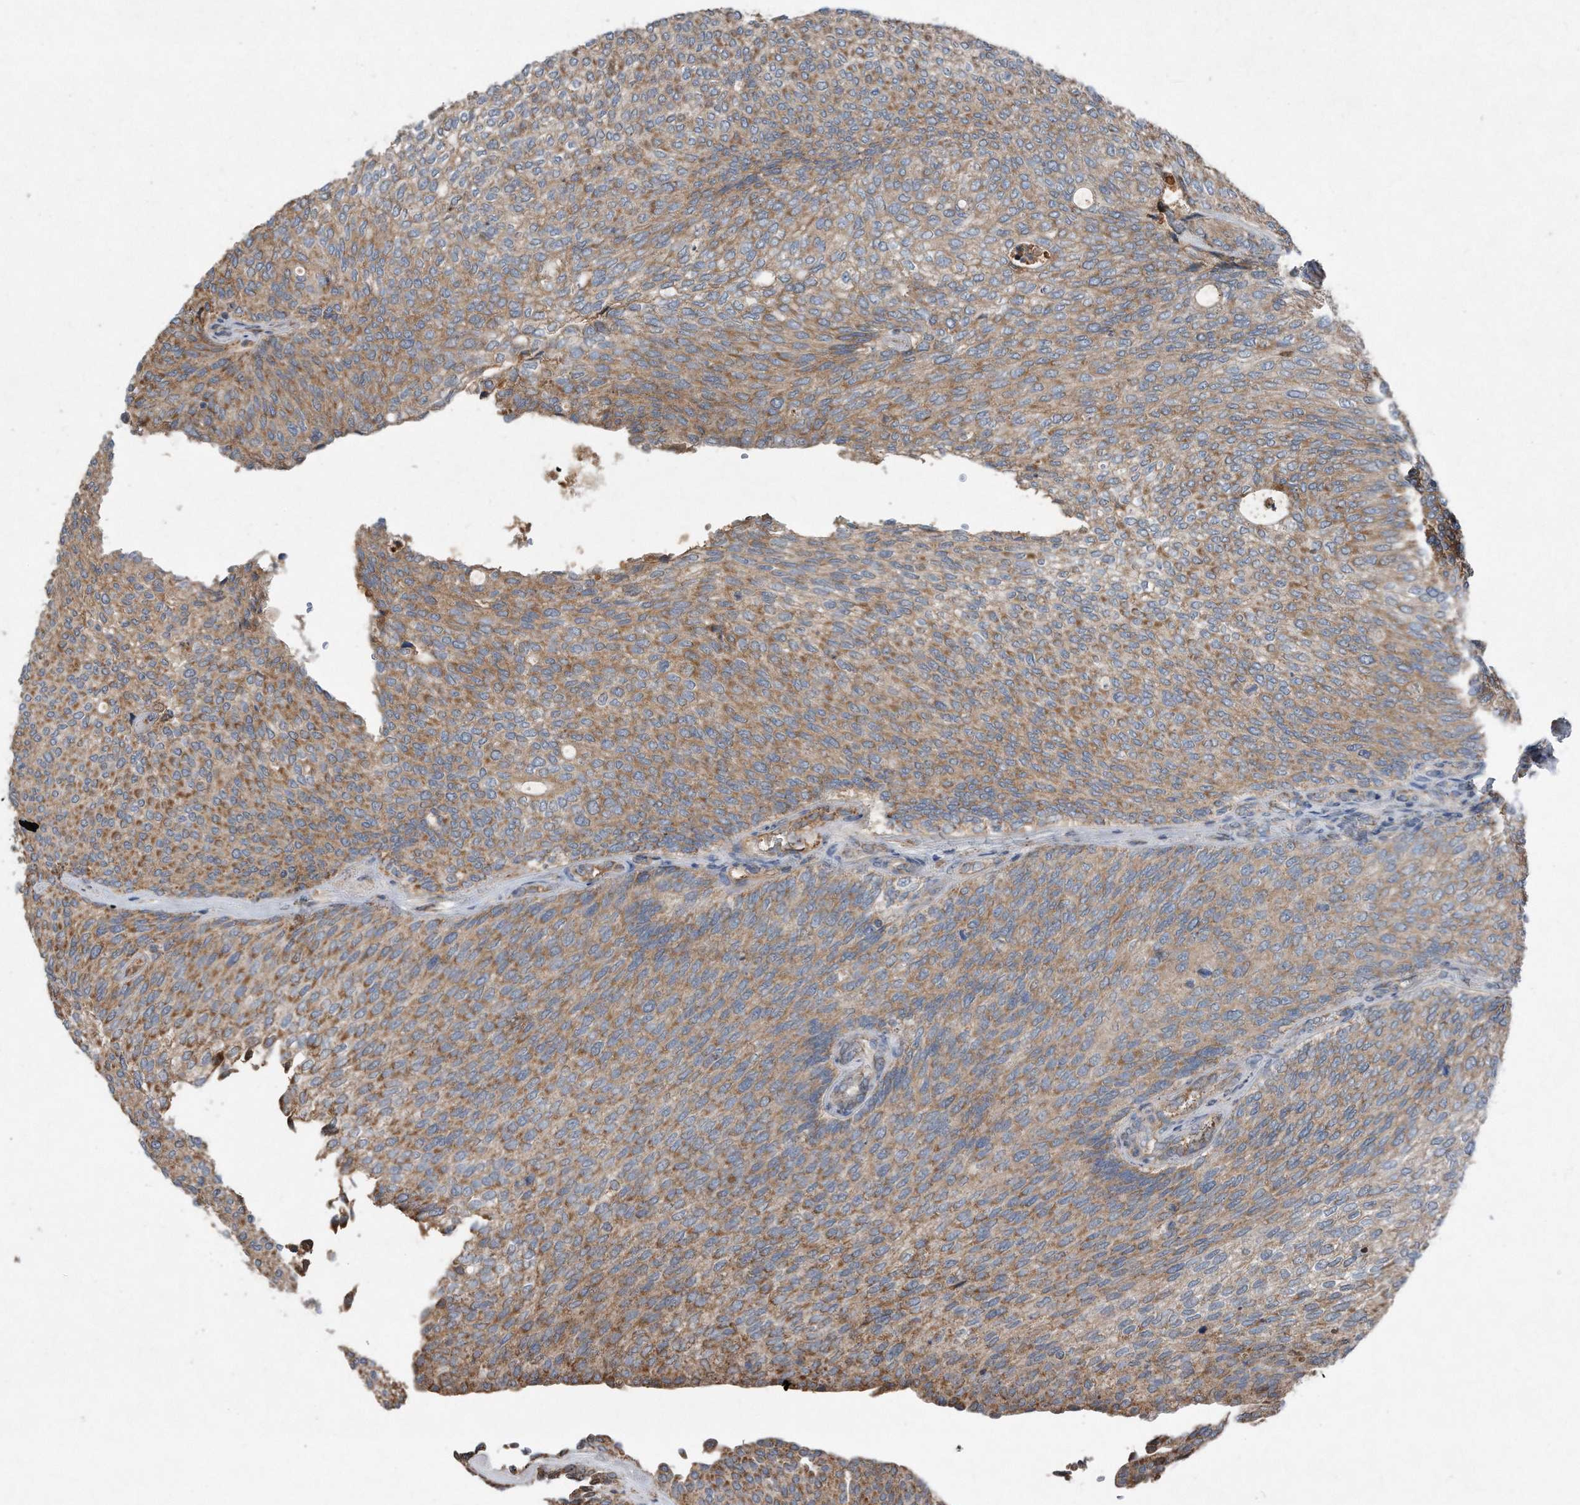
{"staining": {"intensity": "moderate", "quantity": "25%-75%", "location": "cytoplasmic/membranous"}, "tissue": "urothelial cancer", "cell_type": "Tumor cells", "image_type": "cancer", "snomed": [{"axis": "morphology", "description": "Urothelial carcinoma, Low grade"}, {"axis": "topography", "description": "Urinary bladder"}], "caption": "The photomicrograph exhibits staining of urothelial cancer, revealing moderate cytoplasmic/membranous protein expression (brown color) within tumor cells.", "gene": "SDHA", "patient": {"sex": "female", "age": 79}}